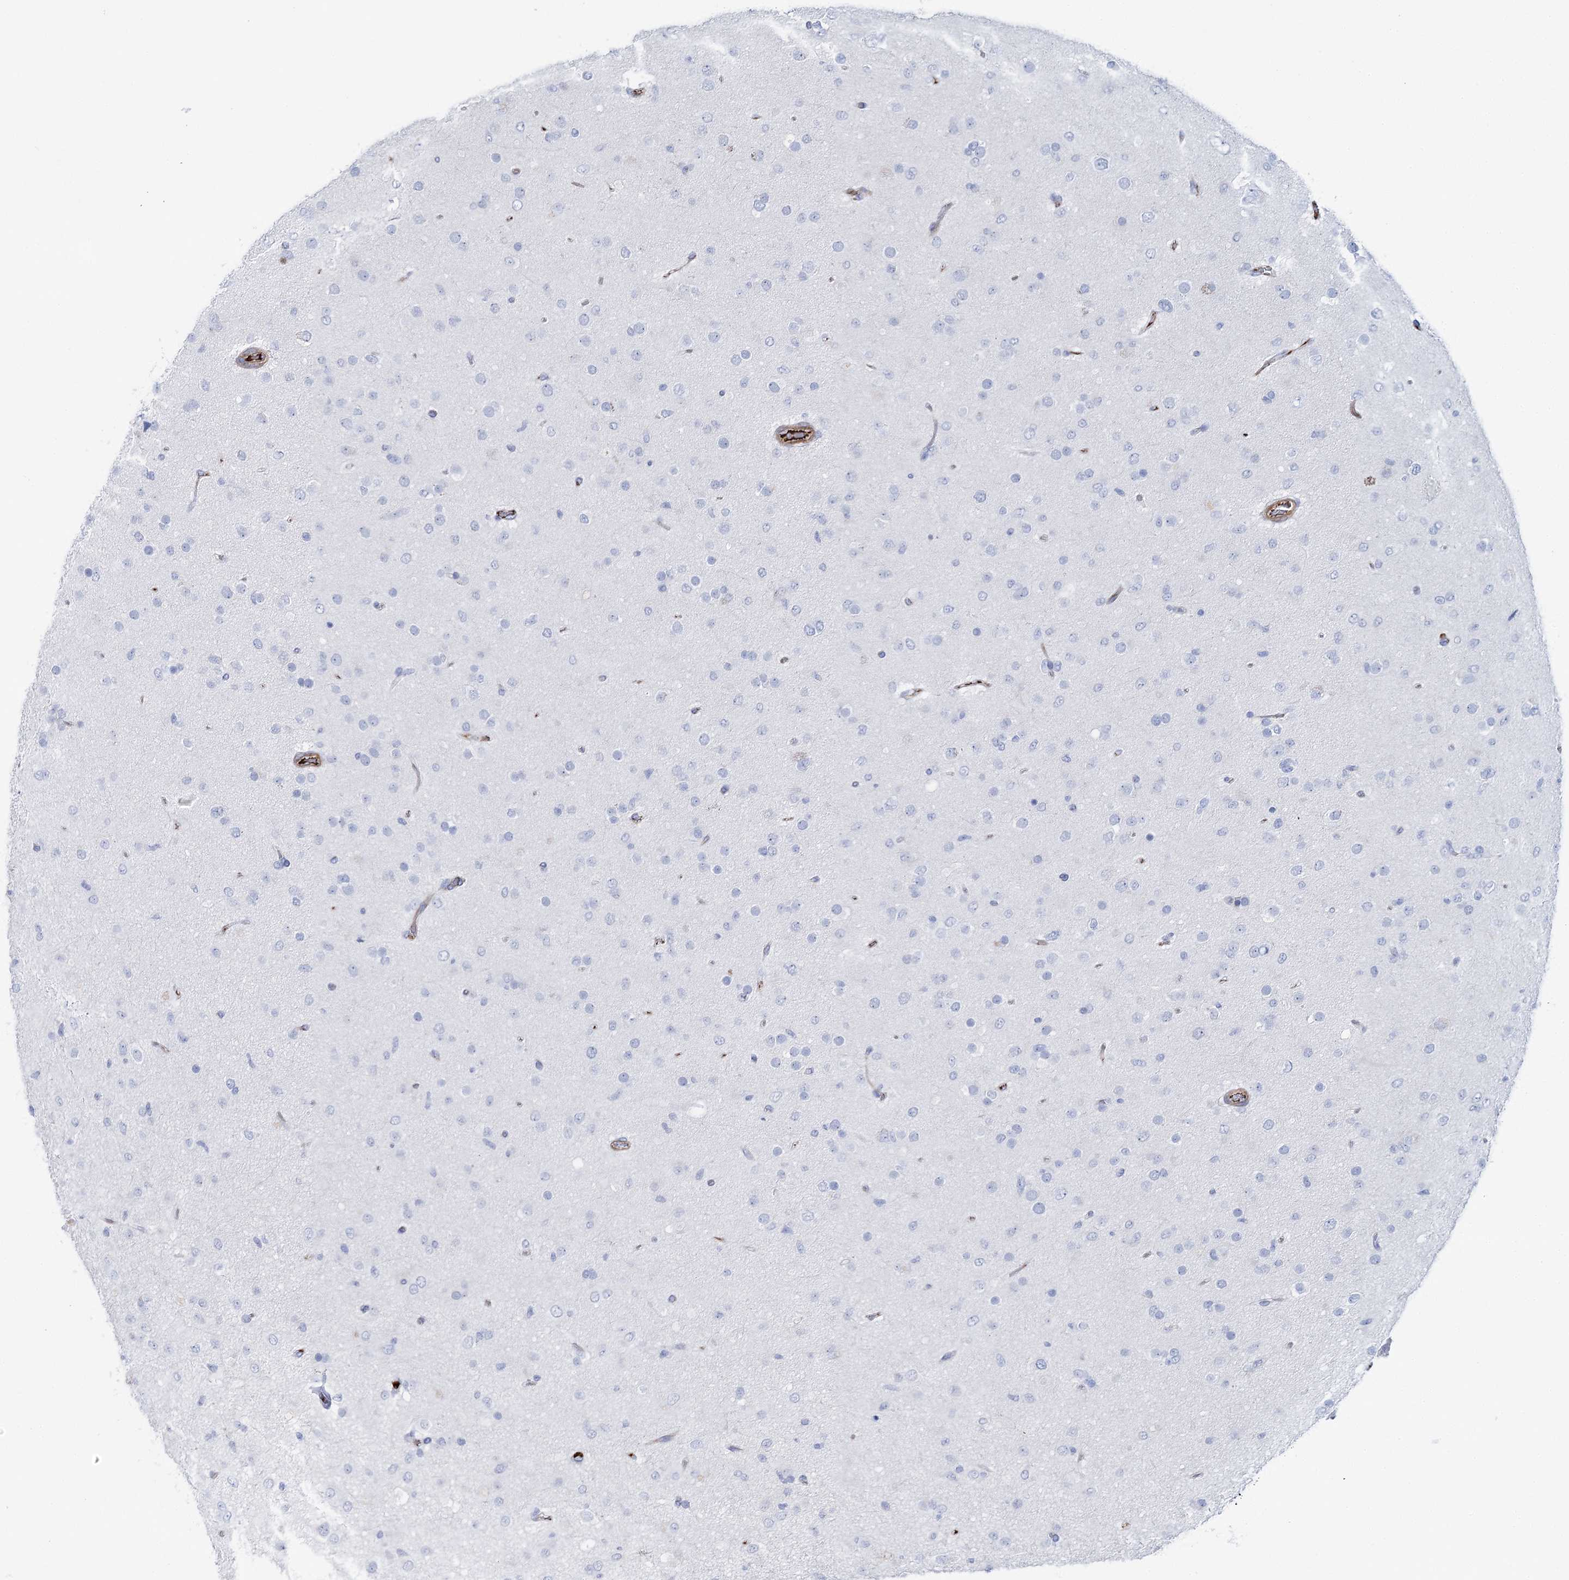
{"staining": {"intensity": "negative", "quantity": "none", "location": "none"}, "tissue": "glioma", "cell_type": "Tumor cells", "image_type": "cancer", "snomed": [{"axis": "morphology", "description": "Glioma, malignant, Low grade"}, {"axis": "topography", "description": "Brain"}], "caption": "The photomicrograph reveals no staining of tumor cells in malignant glioma (low-grade).", "gene": "ANKRD23", "patient": {"sex": "male", "age": 65}}